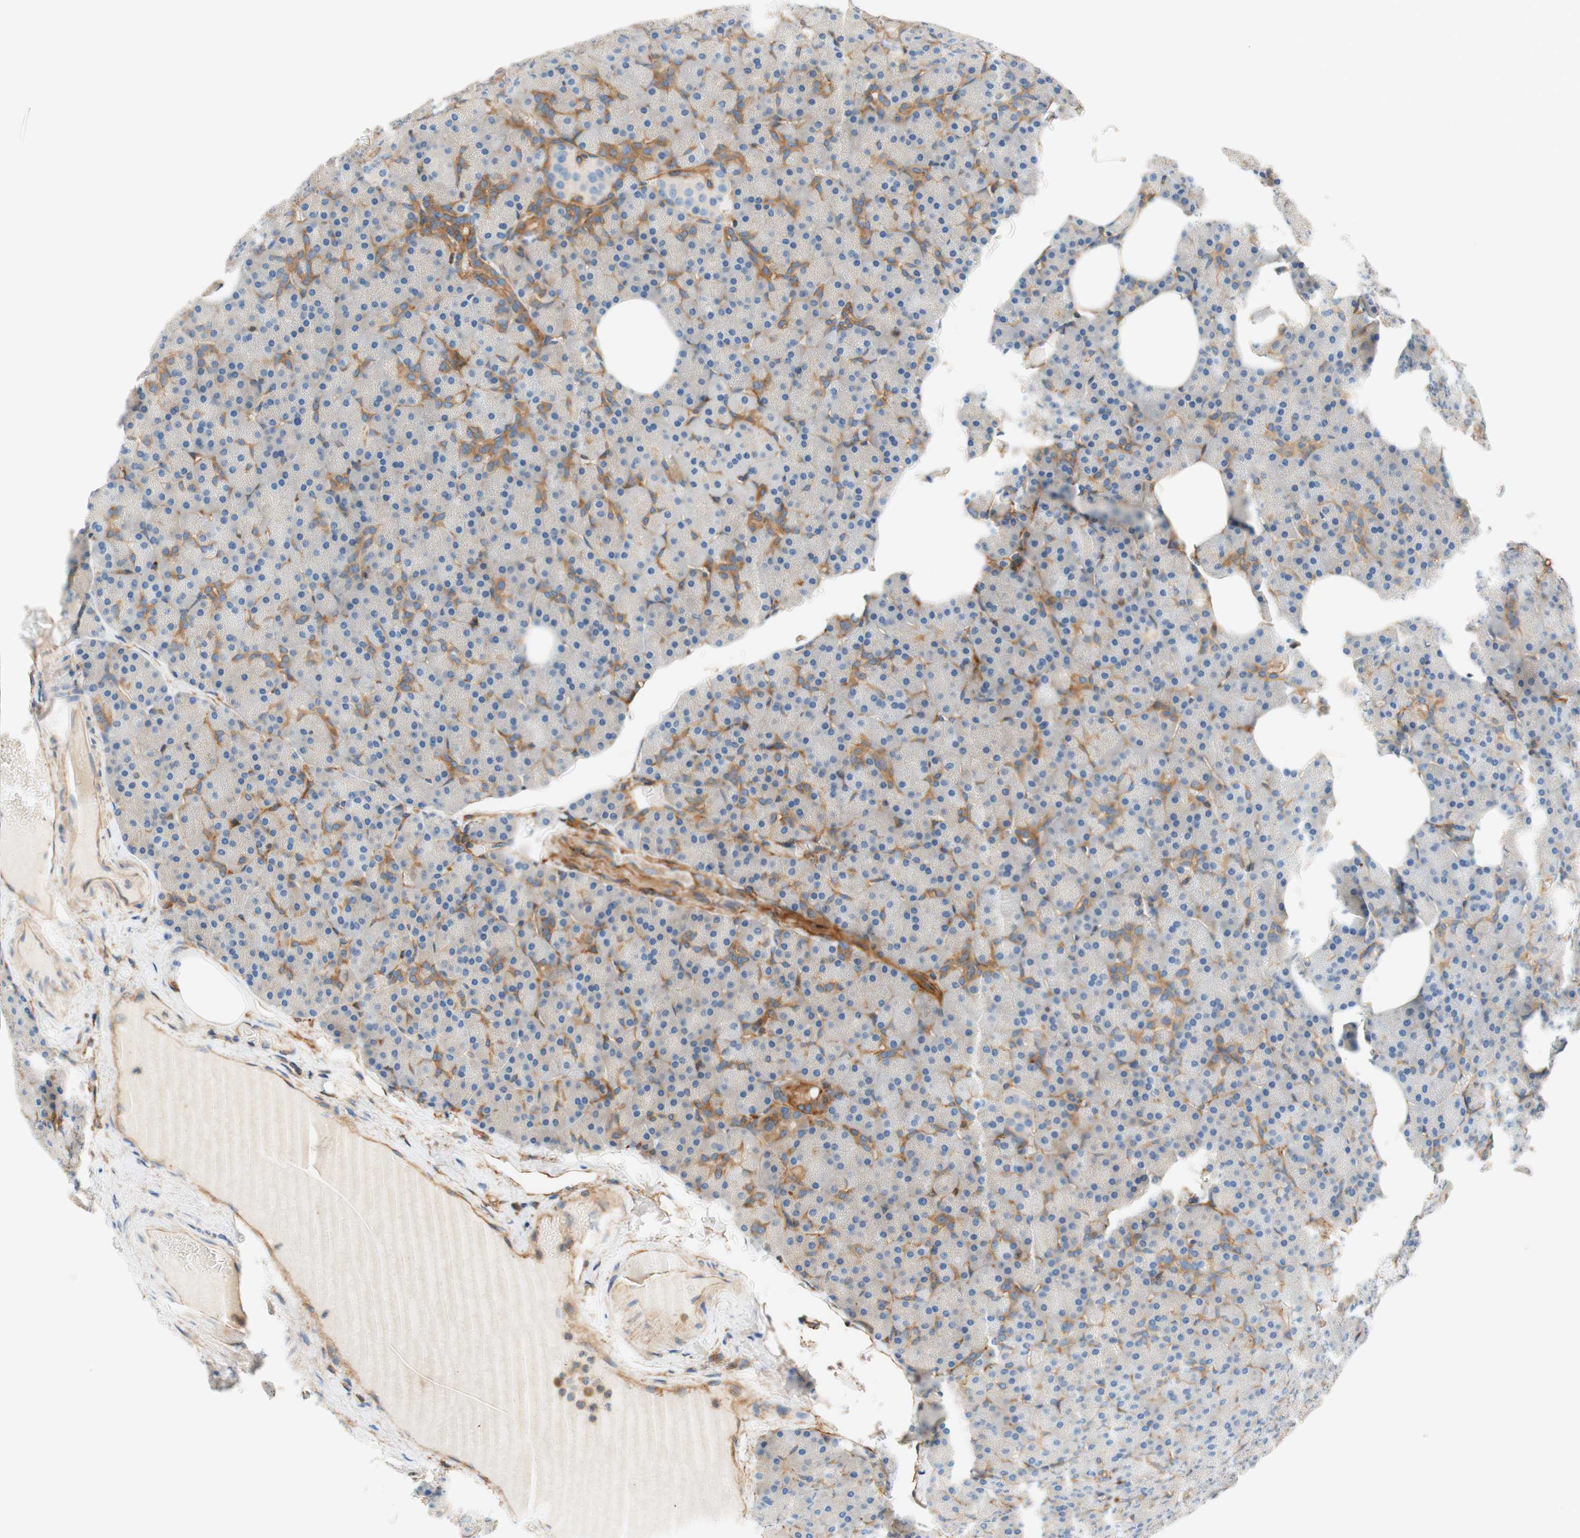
{"staining": {"intensity": "moderate", "quantity": "25%-75%", "location": "cytoplasmic/membranous"}, "tissue": "pancreas", "cell_type": "Exocrine glandular cells", "image_type": "normal", "snomed": [{"axis": "morphology", "description": "Normal tissue, NOS"}, {"axis": "topography", "description": "Pancreas"}], "caption": "Approximately 25%-75% of exocrine glandular cells in unremarkable human pancreas display moderate cytoplasmic/membranous protein expression as visualized by brown immunohistochemical staining.", "gene": "VPS26A", "patient": {"sex": "female", "age": 35}}